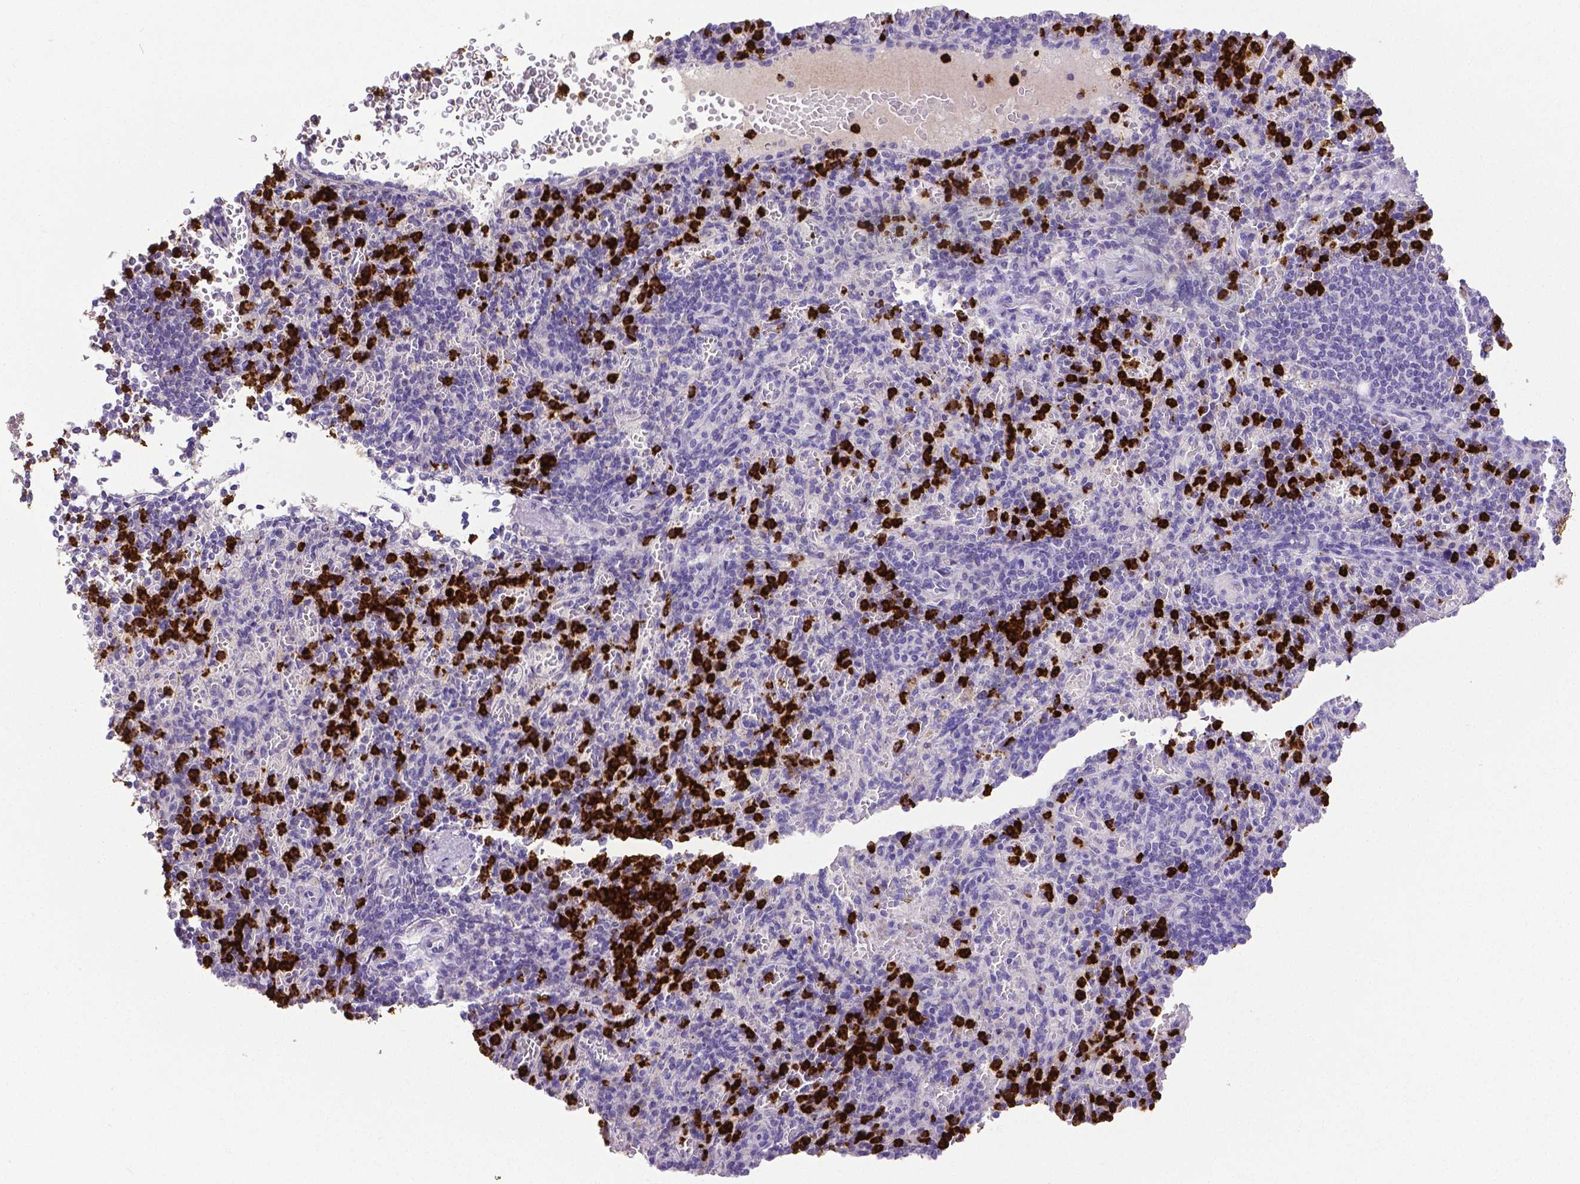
{"staining": {"intensity": "strong", "quantity": "25%-75%", "location": "cytoplasmic/membranous"}, "tissue": "spleen", "cell_type": "Cells in red pulp", "image_type": "normal", "snomed": [{"axis": "morphology", "description": "Normal tissue, NOS"}, {"axis": "topography", "description": "Spleen"}], "caption": "Benign spleen shows strong cytoplasmic/membranous staining in about 25%-75% of cells in red pulp, visualized by immunohistochemistry. (IHC, brightfield microscopy, high magnification).", "gene": "MMP9", "patient": {"sex": "female", "age": 74}}